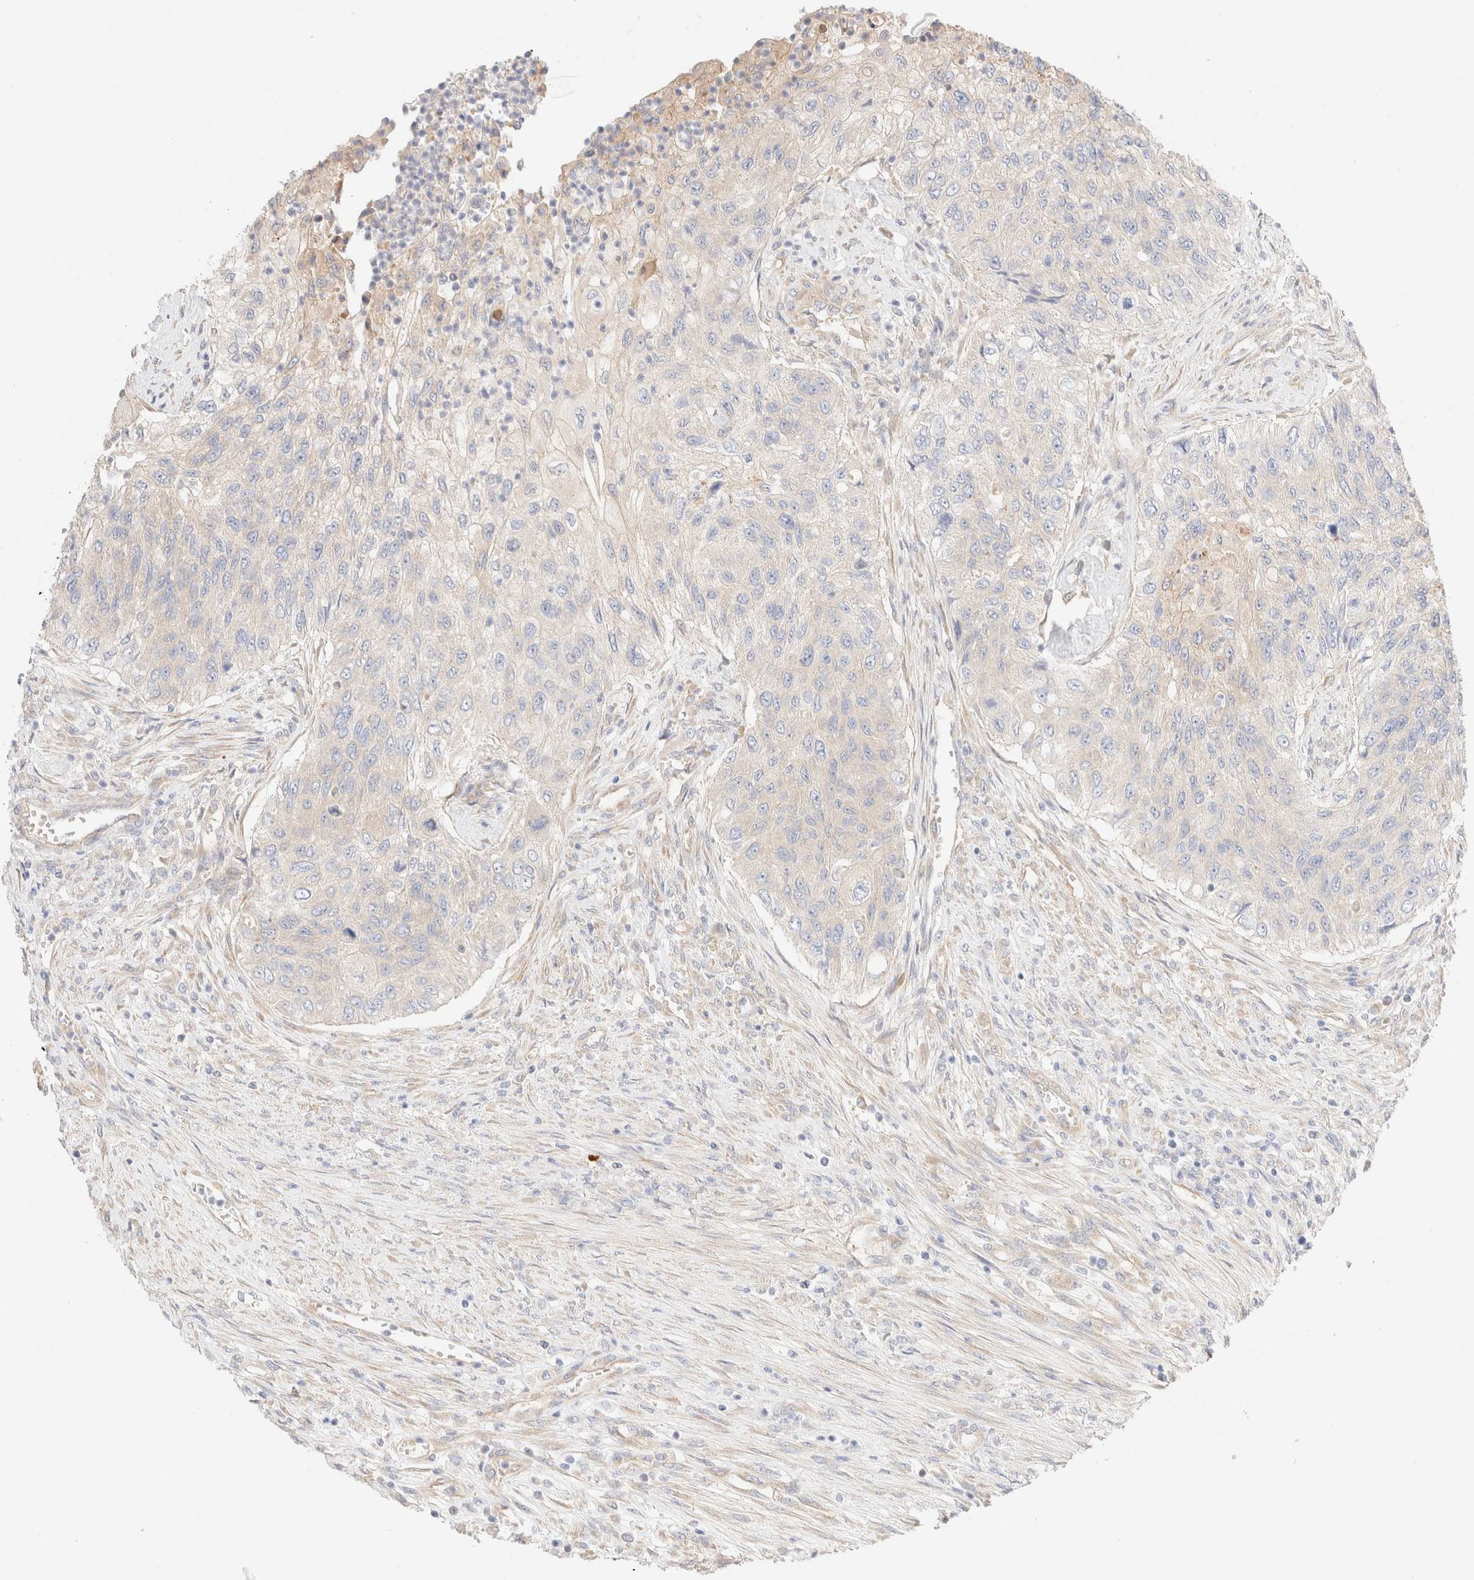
{"staining": {"intensity": "negative", "quantity": "none", "location": "none"}, "tissue": "urothelial cancer", "cell_type": "Tumor cells", "image_type": "cancer", "snomed": [{"axis": "morphology", "description": "Urothelial carcinoma, High grade"}, {"axis": "topography", "description": "Urinary bladder"}], "caption": "Photomicrograph shows no protein positivity in tumor cells of high-grade urothelial carcinoma tissue.", "gene": "NIBAN2", "patient": {"sex": "female", "age": 60}}